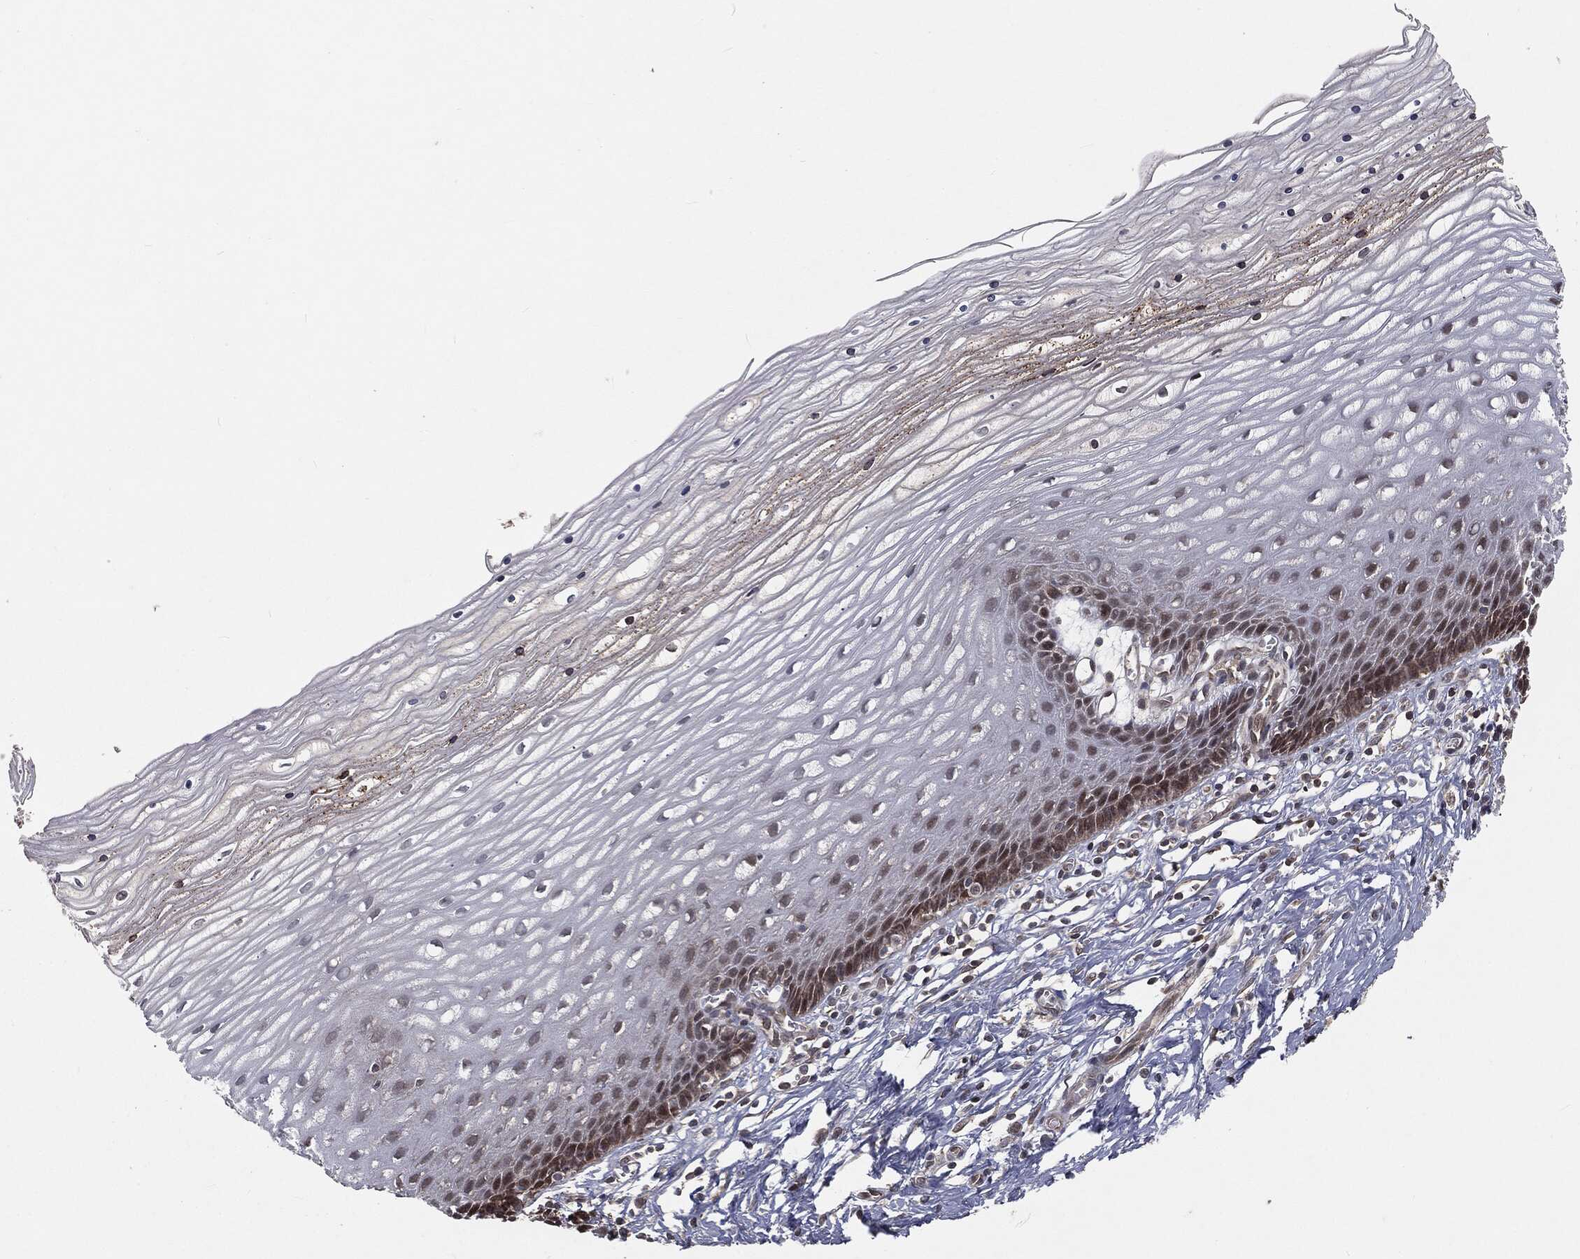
{"staining": {"intensity": "weak", "quantity": ">75%", "location": "cytoplasmic/membranous"}, "tissue": "cervix", "cell_type": "Glandular cells", "image_type": "normal", "snomed": [{"axis": "morphology", "description": "Normal tissue, NOS"}, {"axis": "topography", "description": "Cervix"}], "caption": "The histopathology image demonstrates immunohistochemical staining of normal cervix. There is weak cytoplasmic/membranous positivity is appreciated in approximately >75% of glandular cells.", "gene": "FBXO7", "patient": {"sex": "female", "age": 35}}